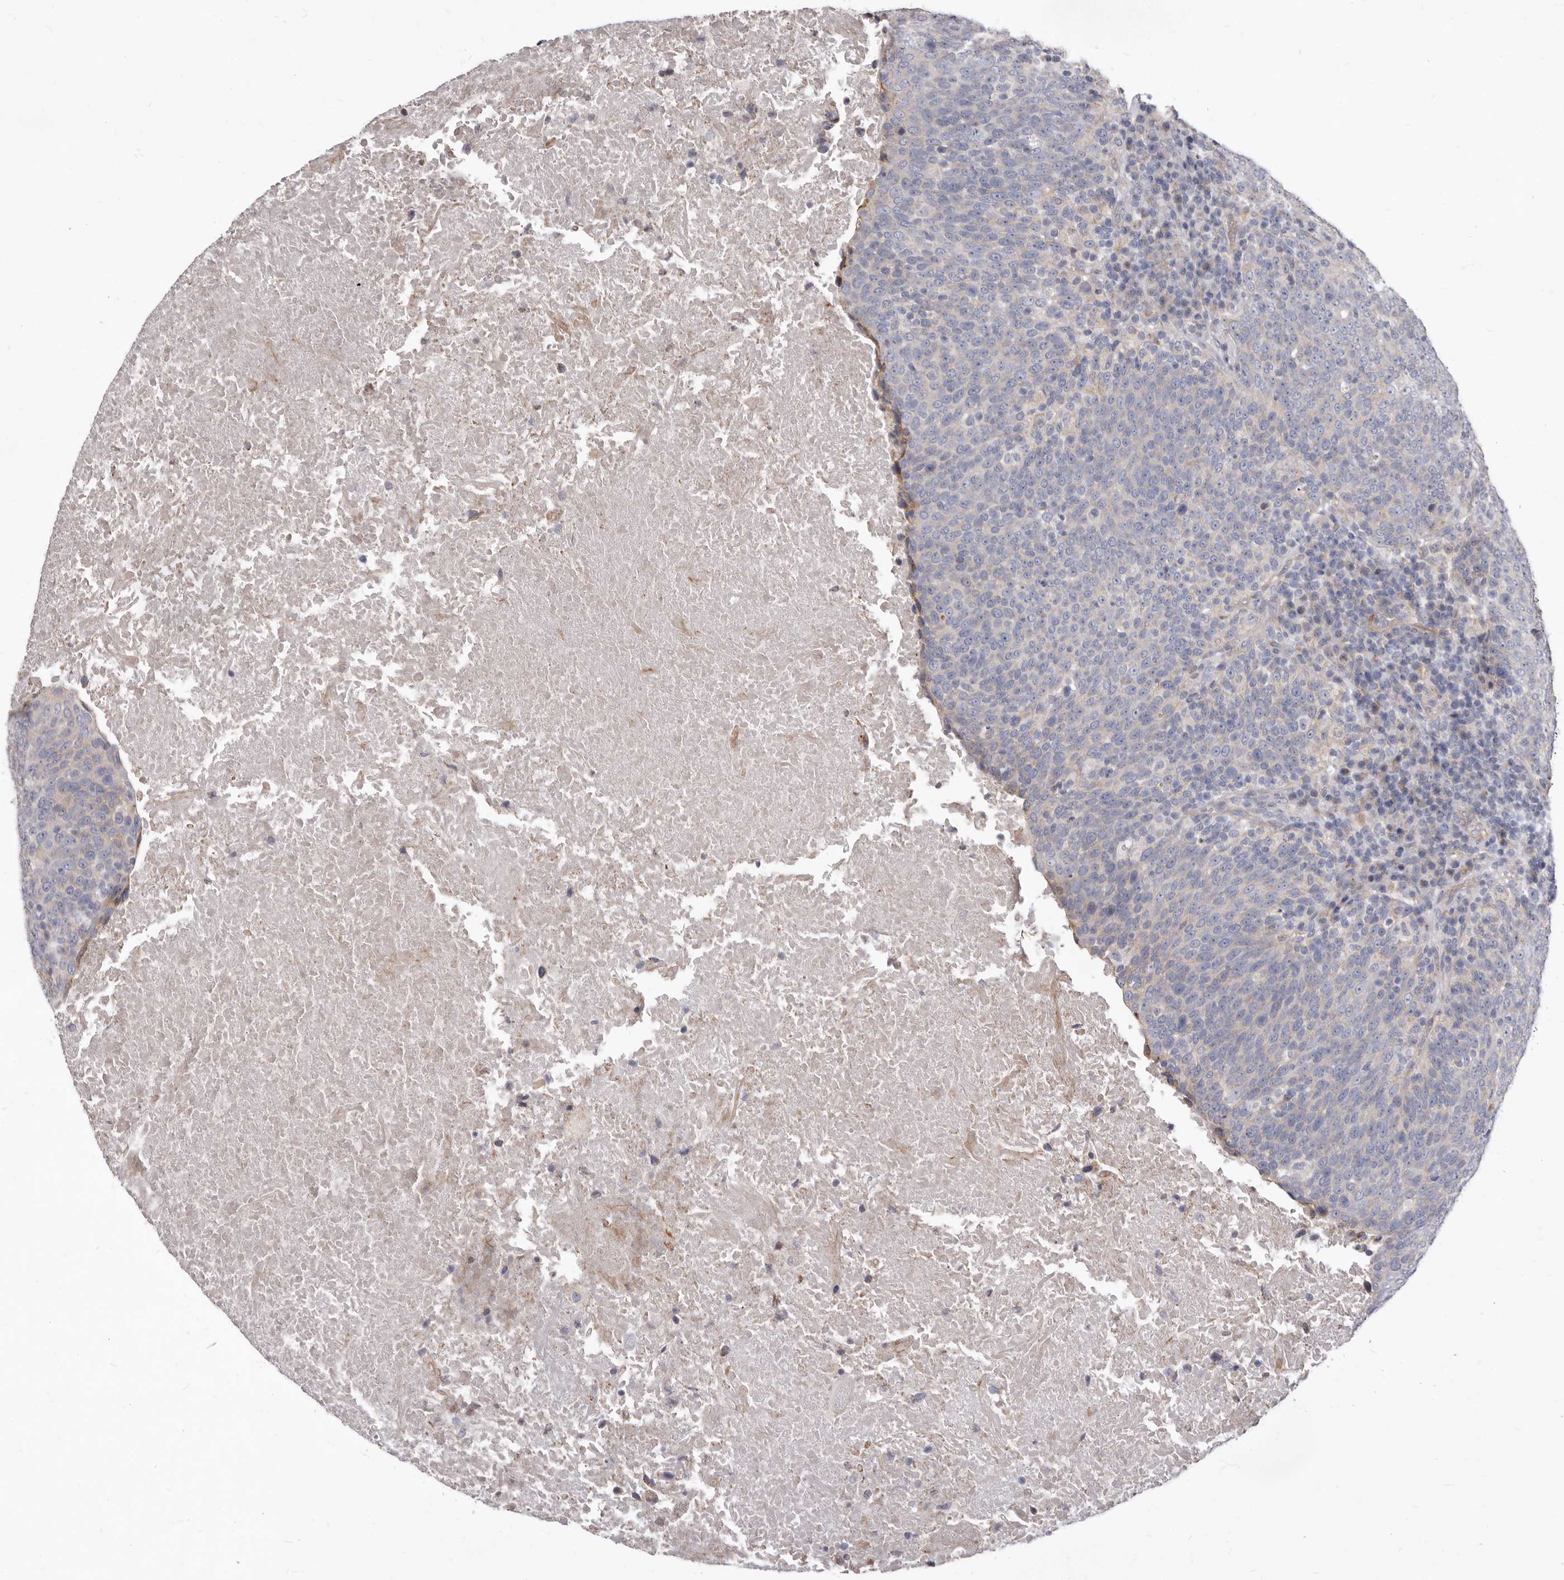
{"staining": {"intensity": "weak", "quantity": "25%-75%", "location": "cytoplasmic/membranous"}, "tissue": "head and neck cancer", "cell_type": "Tumor cells", "image_type": "cancer", "snomed": [{"axis": "morphology", "description": "Squamous cell carcinoma, NOS"}, {"axis": "morphology", "description": "Squamous cell carcinoma, metastatic, NOS"}, {"axis": "topography", "description": "Lymph node"}, {"axis": "topography", "description": "Head-Neck"}], "caption": "Squamous cell carcinoma (head and neck) stained for a protein (brown) shows weak cytoplasmic/membranous positive expression in approximately 25%-75% of tumor cells.", "gene": "FMO2", "patient": {"sex": "male", "age": 62}}